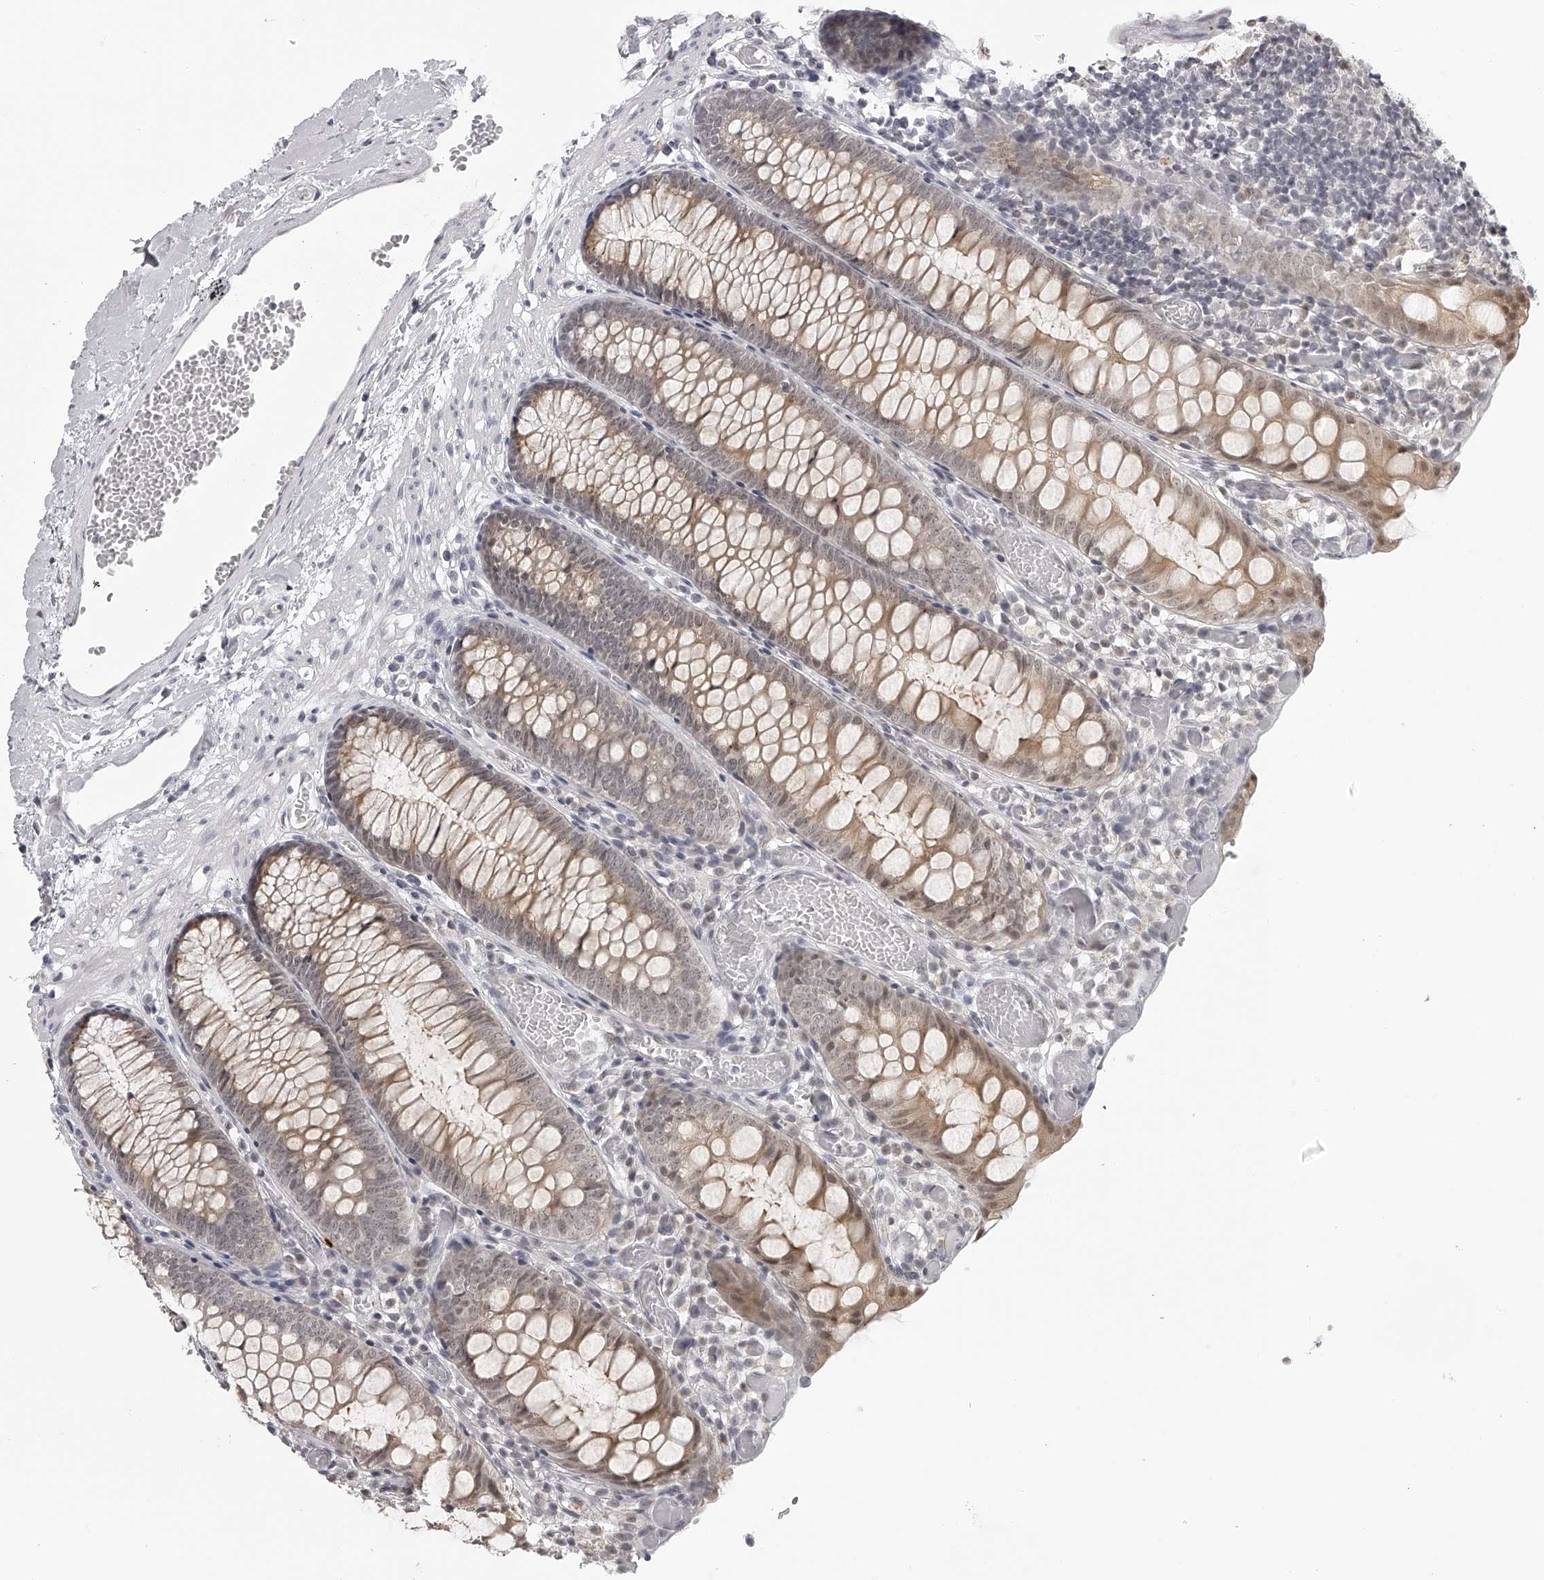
{"staining": {"intensity": "negative", "quantity": "none", "location": "none"}, "tissue": "colon", "cell_type": "Endothelial cells", "image_type": "normal", "snomed": [{"axis": "morphology", "description": "Normal tissue, NOS"}, {"axis": "topography", "description": "Colon"}], "caption": "DAB immunohistochemical staining of unremarkable colon displays no significant staining in endothelial cells.", "gene": "RNF220", "patient": {"sex": "male", "age": 14}}